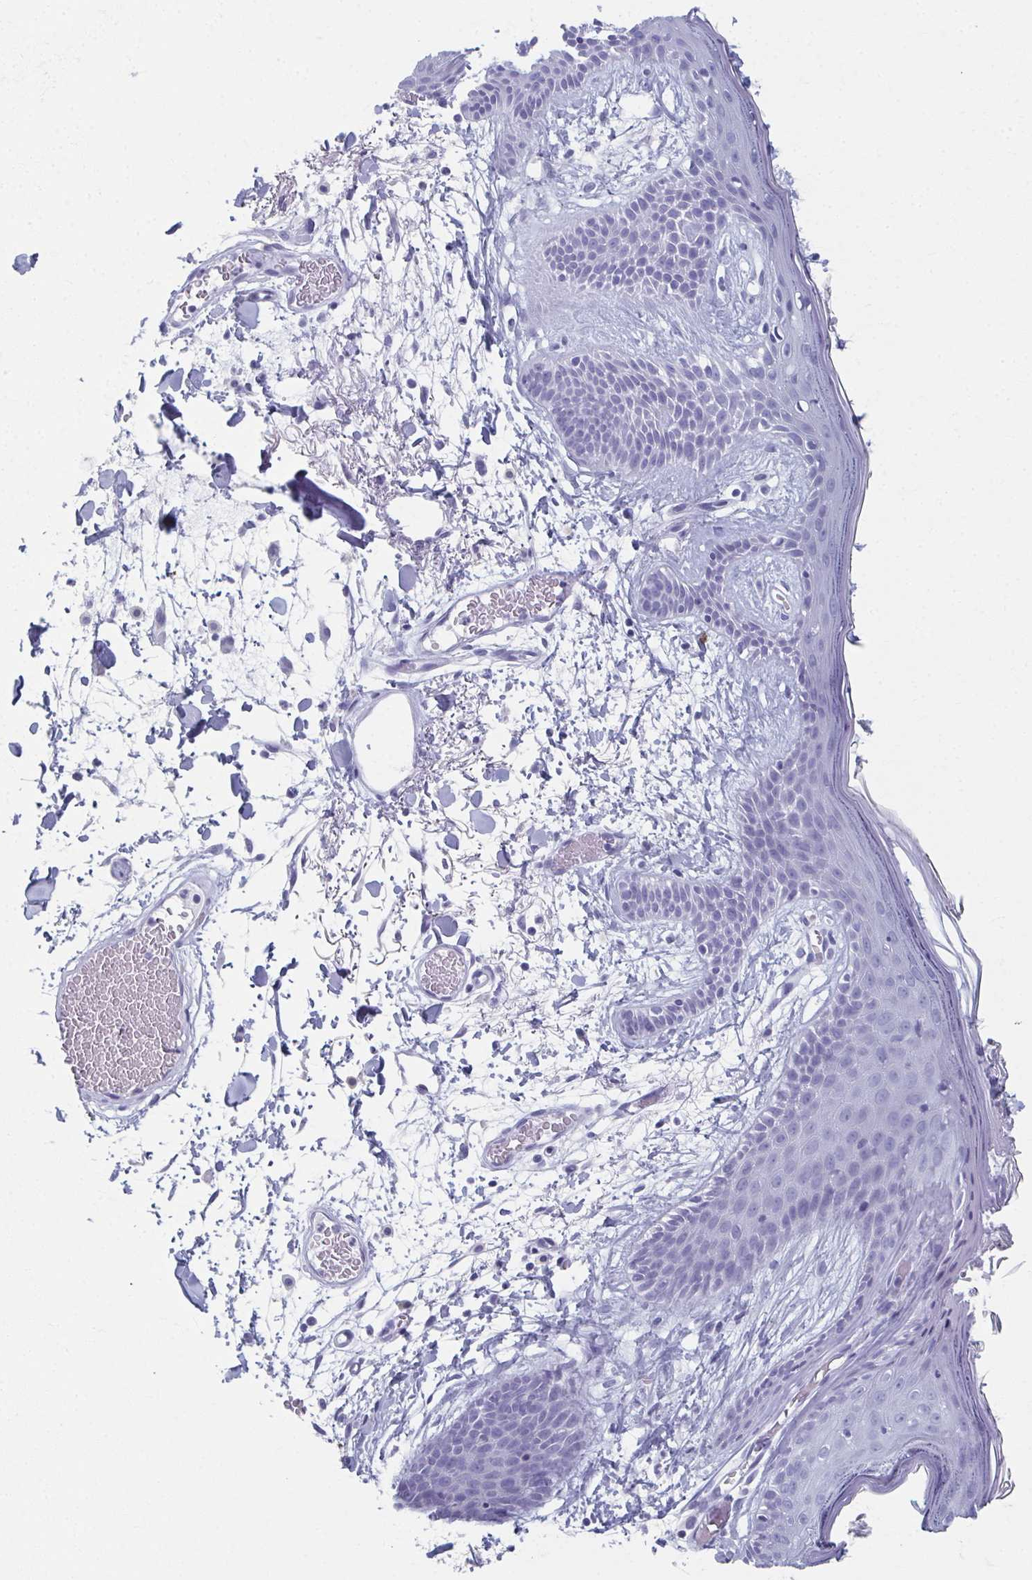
{"staining": {"intensity": "negative", "quantity": "none", "location": "none"}, "tissue": "skin", "cell_type": "Fibroblasts", "image_type": "normal", "snomed": [{"axis": "morphology", "description": "Normal tissue, NOS"}, {"axis": "topography", "description": "Skin"}], "caption": "High power microscopy photomicrograph of an immunohistochemistry photomicrograph of normal skin, revealing no significant positivity in fibroblasts. (Immunohistochemistry (ihc), brightfield microscopy, high magnification).", "gene": "GHRL", "patient": {"sex": "male", "age": 79}}